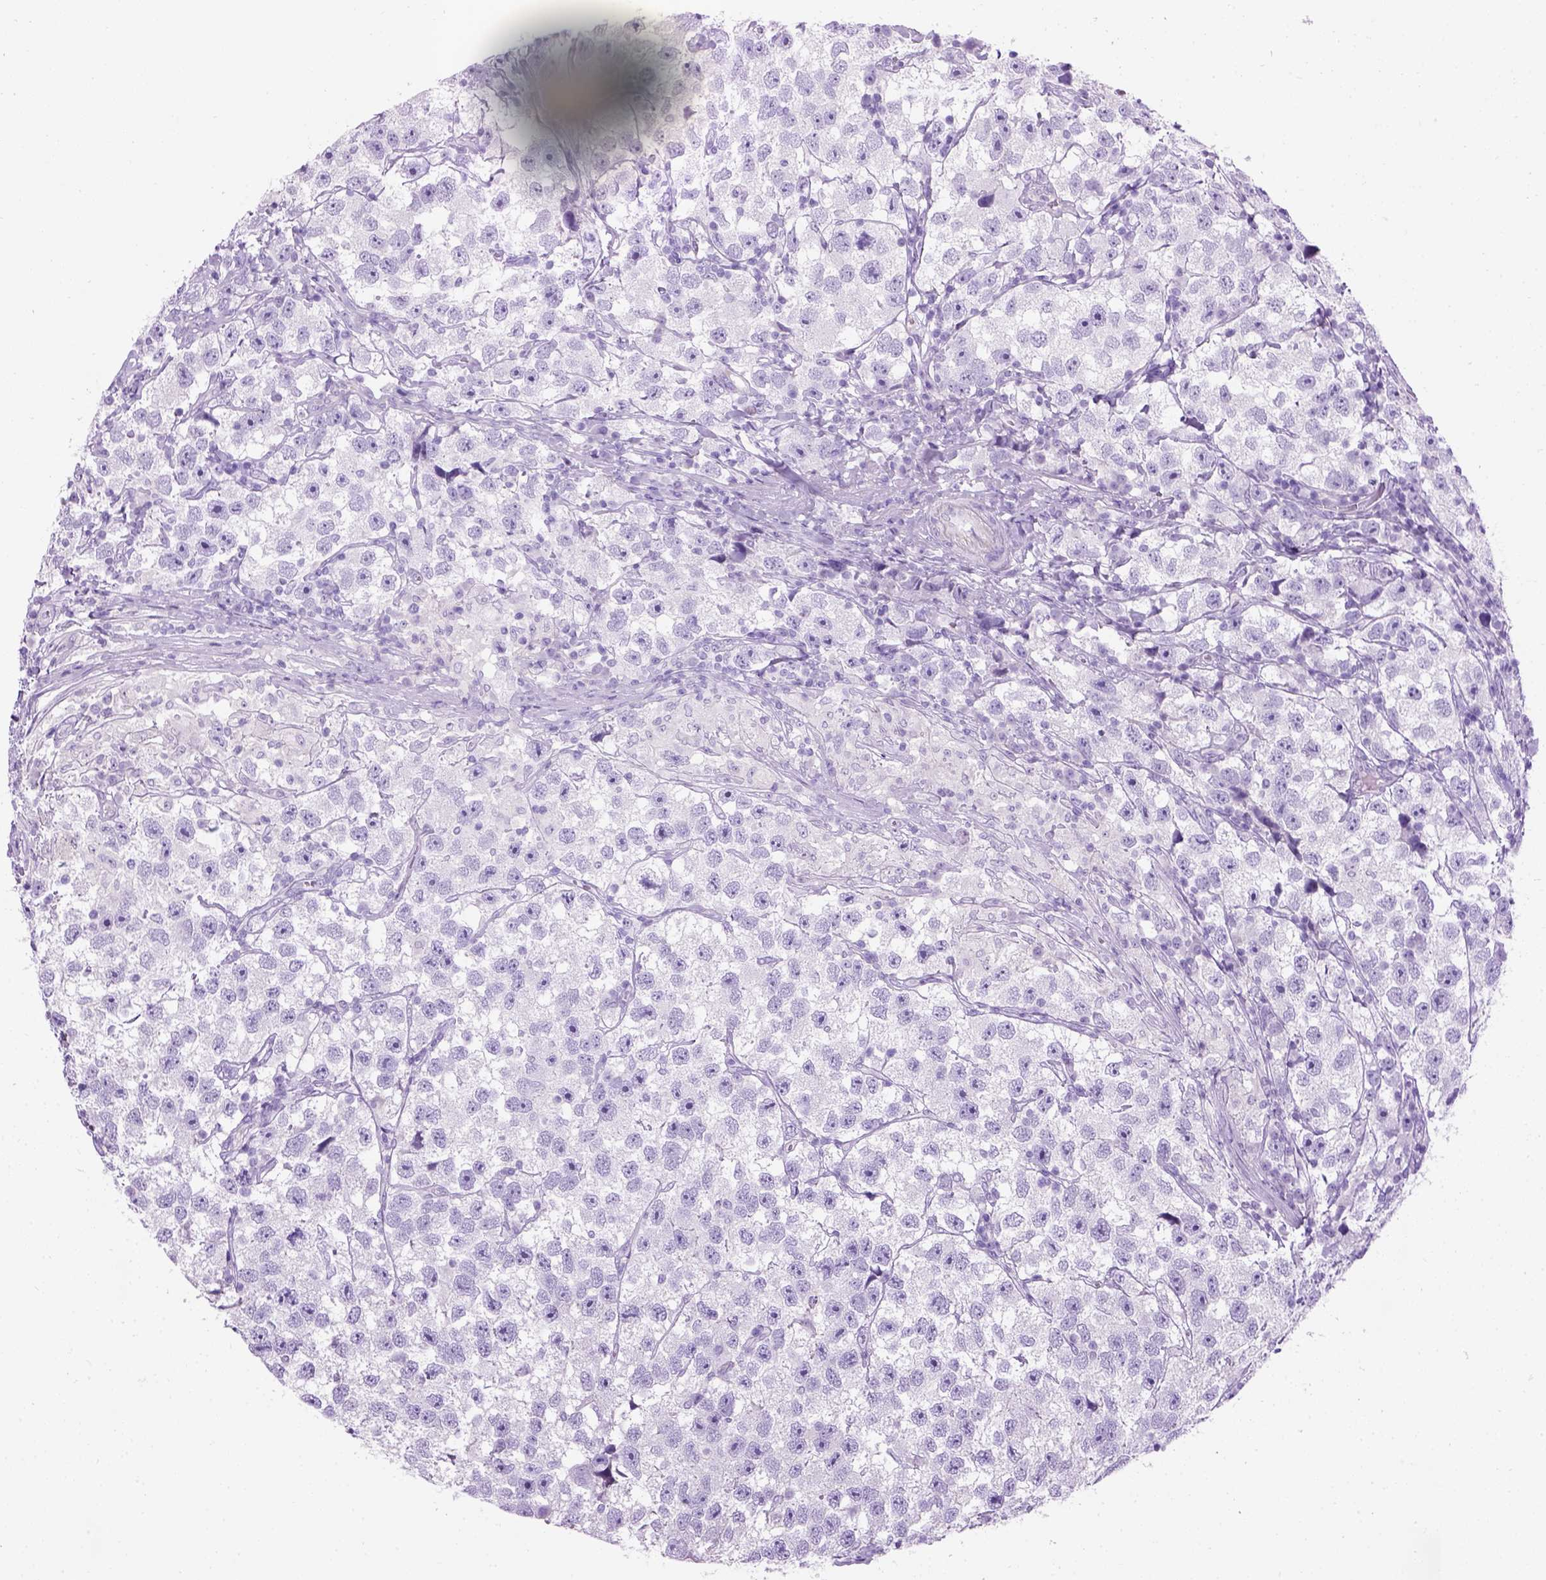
{"staining": {"intensity": "negative", "quantity": "none", "location": "none"}, "tissue": "testis cancer", "cell_type": "Tumor cells", "image_type": "cancer", "snomed": [{"axis": "morphology", "description": "Seminoma, NOS"}, {"axis": "topography", "description": "Testis"}], "caption": "Testis cancer (seminoma) was stained to show a protein in brown. There is no significant expression in tumor cells. (DAB (3,3'-diaminobenzidine) immunohistochemistry with hematoxylin counter stain).", "gene": "GABRB2", "patient": {"sex": "male", "age": 26}}